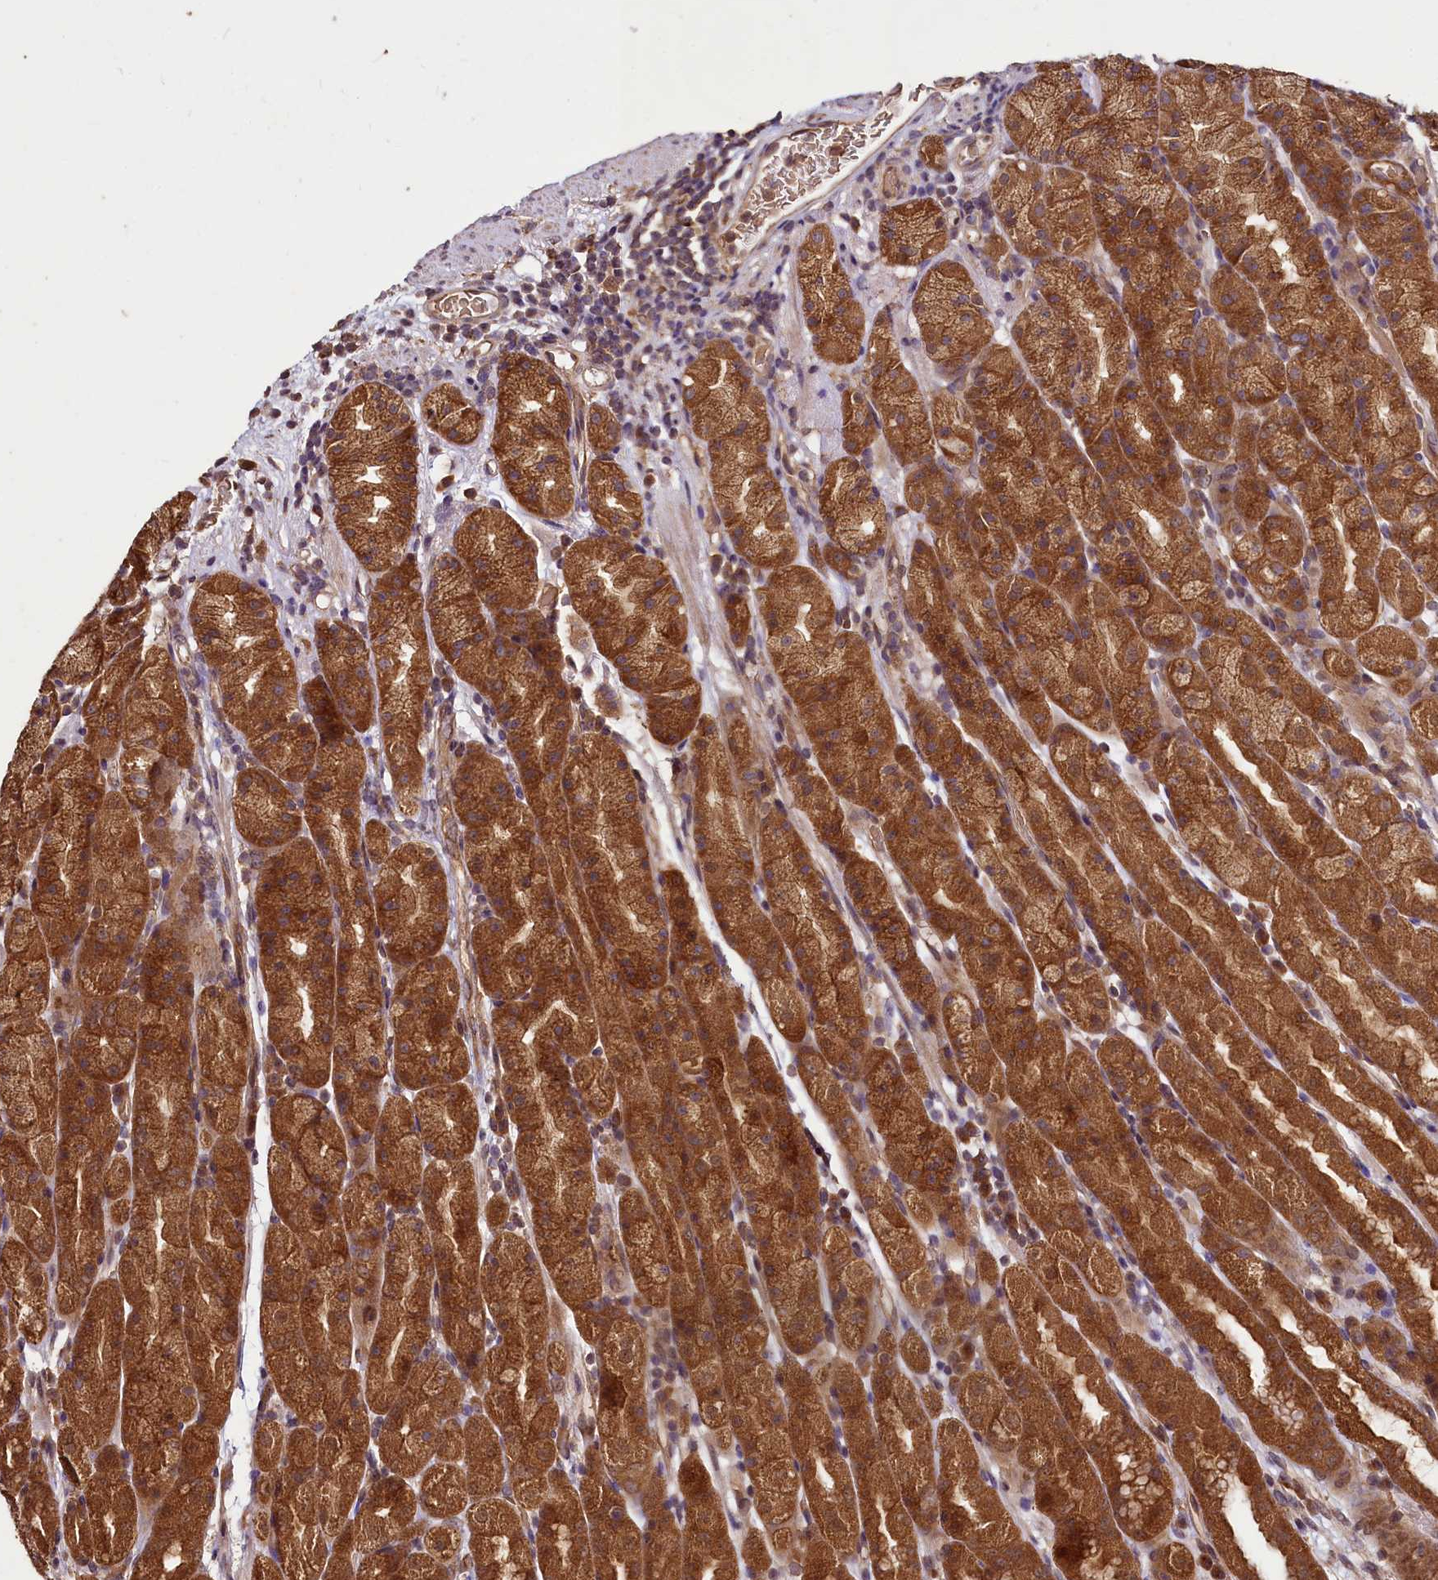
{"staining": {"intensity": "strong", "quantity": ">75%", "location": "cytoplasmic/membranous"}, "tissue": "stomach", "cell_type": "Glandular cells", "image_type": "normal", "snomed": [{"axis": "morphology", "description": "Normal tissue, NOS"}, {"axis": "topography", "description": "Stomach, upper"}], "caption": "Immunohistochemical staining of unremarkable human stomach displays high levels of strong cytoplasmic/membranous staining in about >75% of glandular cells. (DAB (3,3'-diaminobenzidine) IHC, brown staining for protein, blue staining for nuclei).", "gene": "VPS51", "patient": {"sex": "male", "age": 68}}